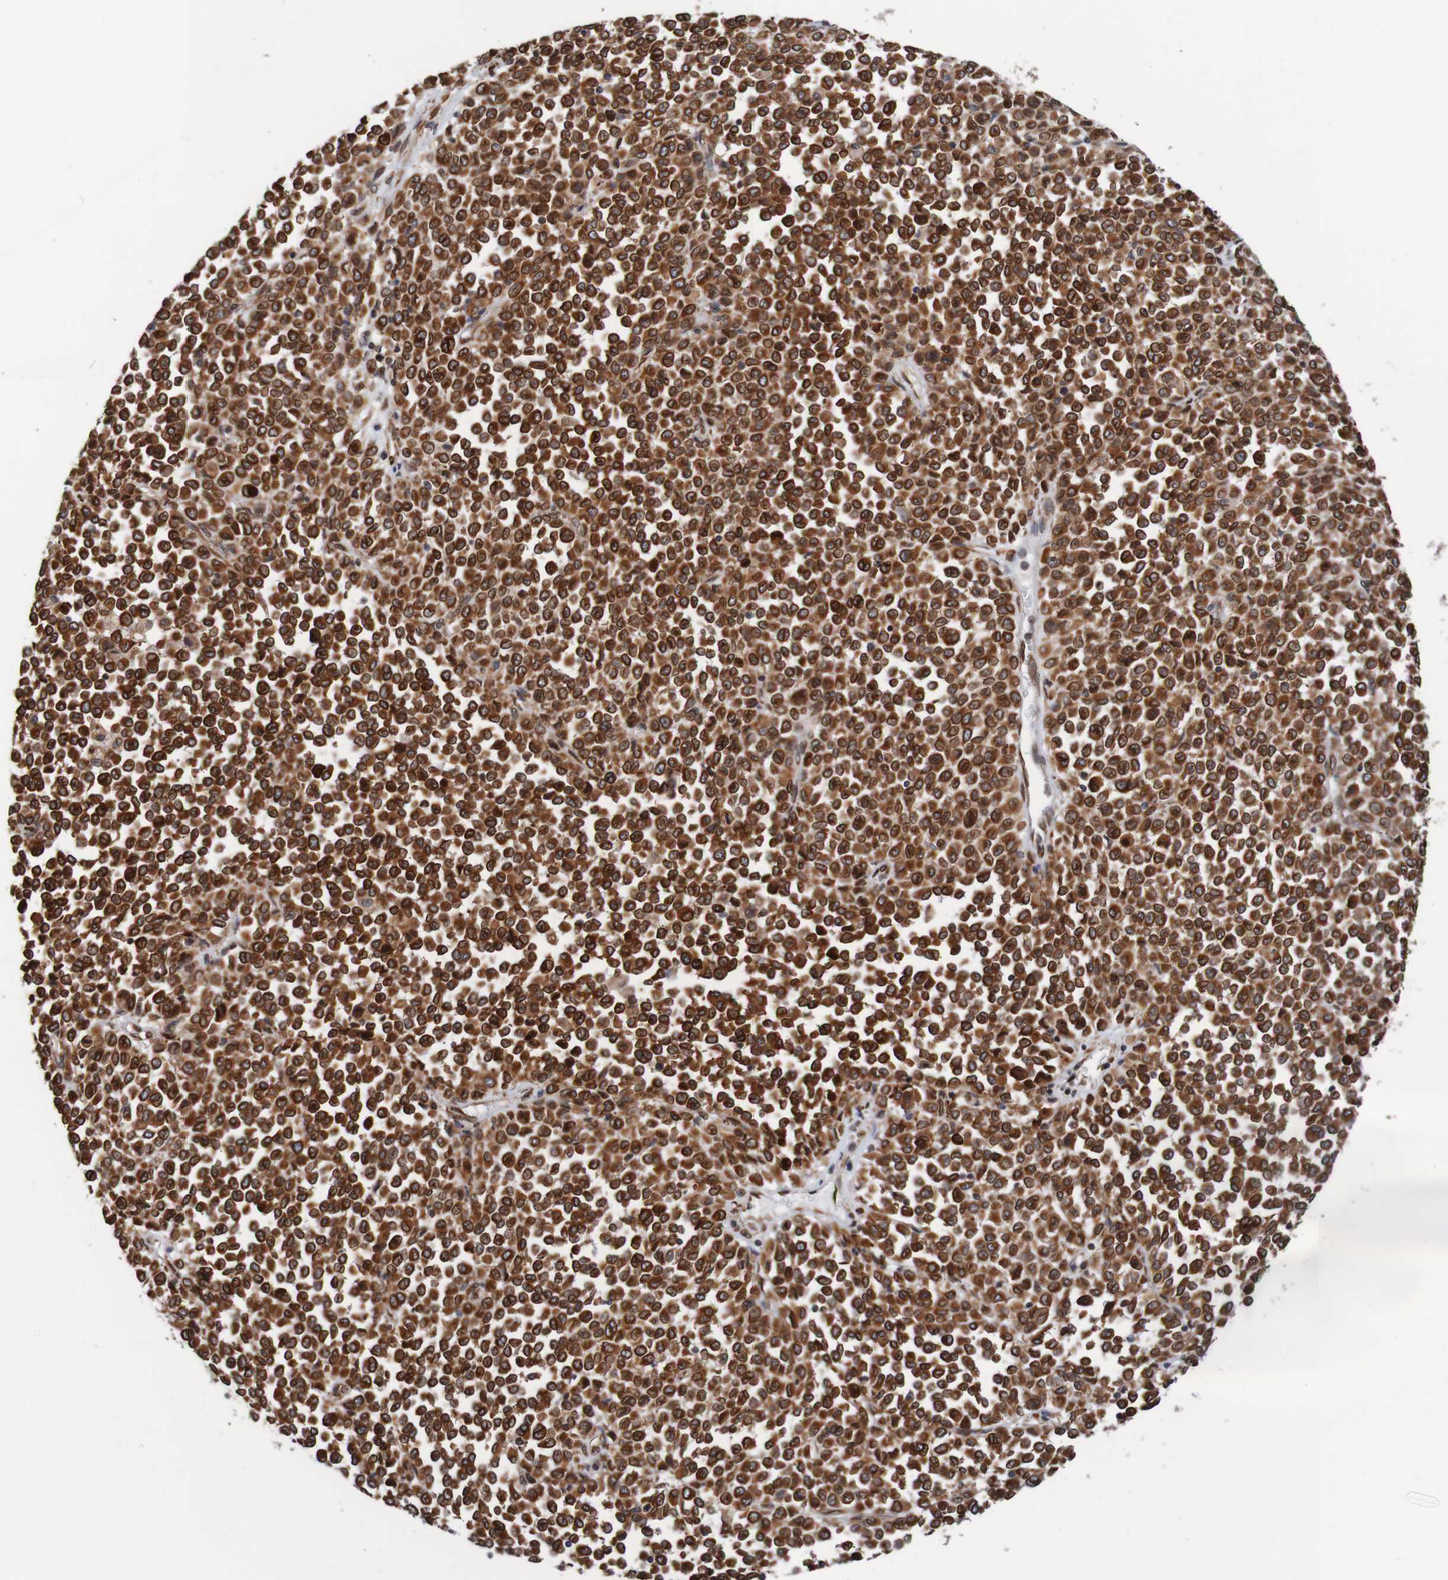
{"staining": {"intensity": "strong", "quantity": ">75%", "location": "cytoplasmic/membranous,nuclear"}, "tissue": "melanoma", "cell_type": "Tumor cells", "image_type": "cancer", "snomed": [{"axis": "morphology", "description": "Malignant melanoma, Metastatic site"}, {"axis": "topography", "description": "Pancreas"}], "caption": "The histopathology image shows staining of malignant melanoma (metastatic site), revealing strong cytoplasmic/membranous and nuclear protein expression (brown color) within tumor cells.", "gene": "TMEM109", "patient": {"sex": "female", "age": 30}}